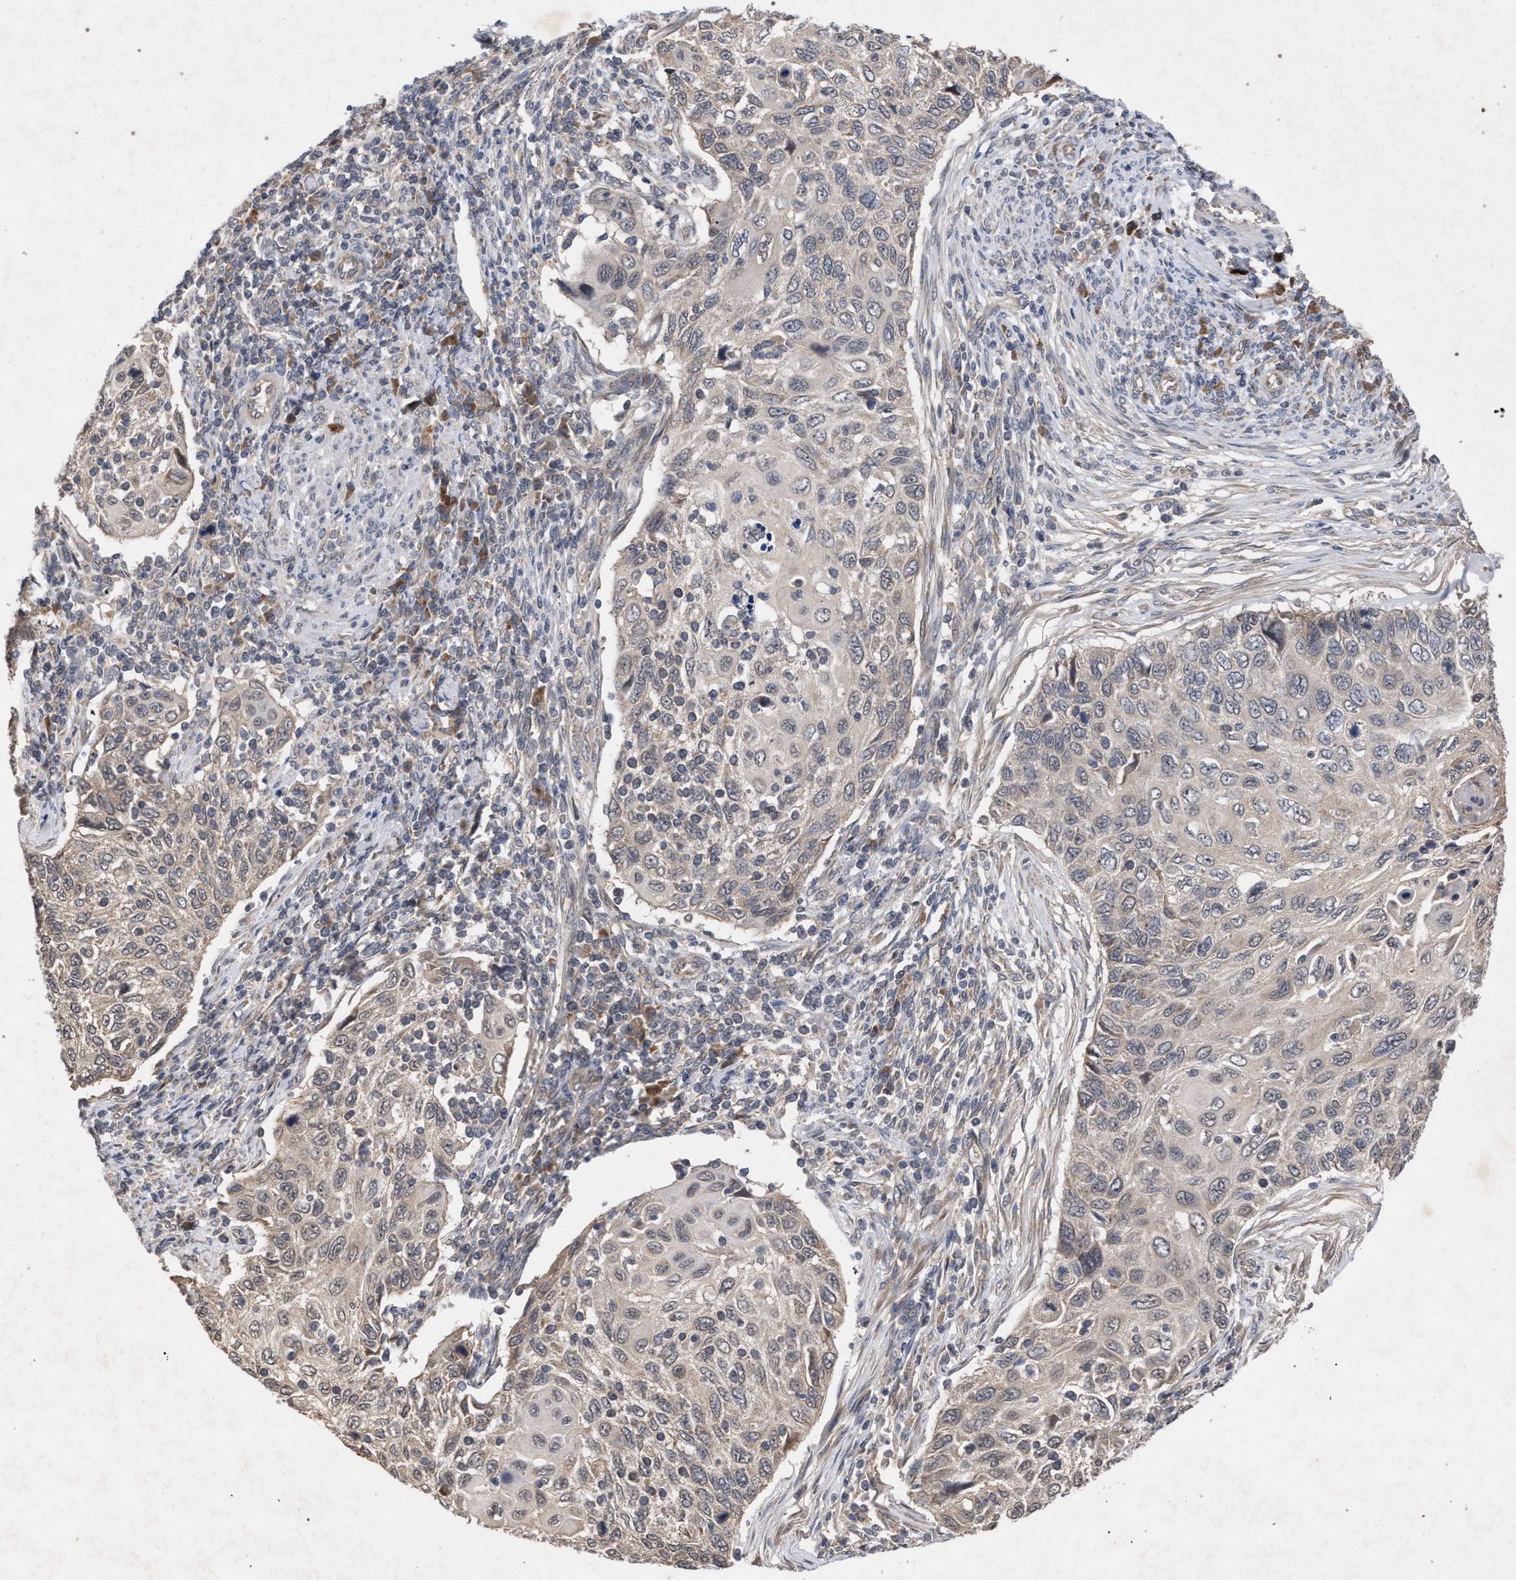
{"staining": {"intensity": "negative", "quantity": "none", "location": "none"}, "tissue": "cervical cancer", "cell_type": "Tumor cells", "image_type": "cancer", "snomed": [{"axis": "morphology", "description": "Squamous cell carcinoma, NOS"}, {"axis": "topography", "description": "Cervix"}], "caption": "Immunohistochemical staining of human squamous cell carcinoma (cervical) exhibits no significant staining in tumor cells.", "gene": "SLC4A4", "patient": {"sex": "female", "age": 70}}